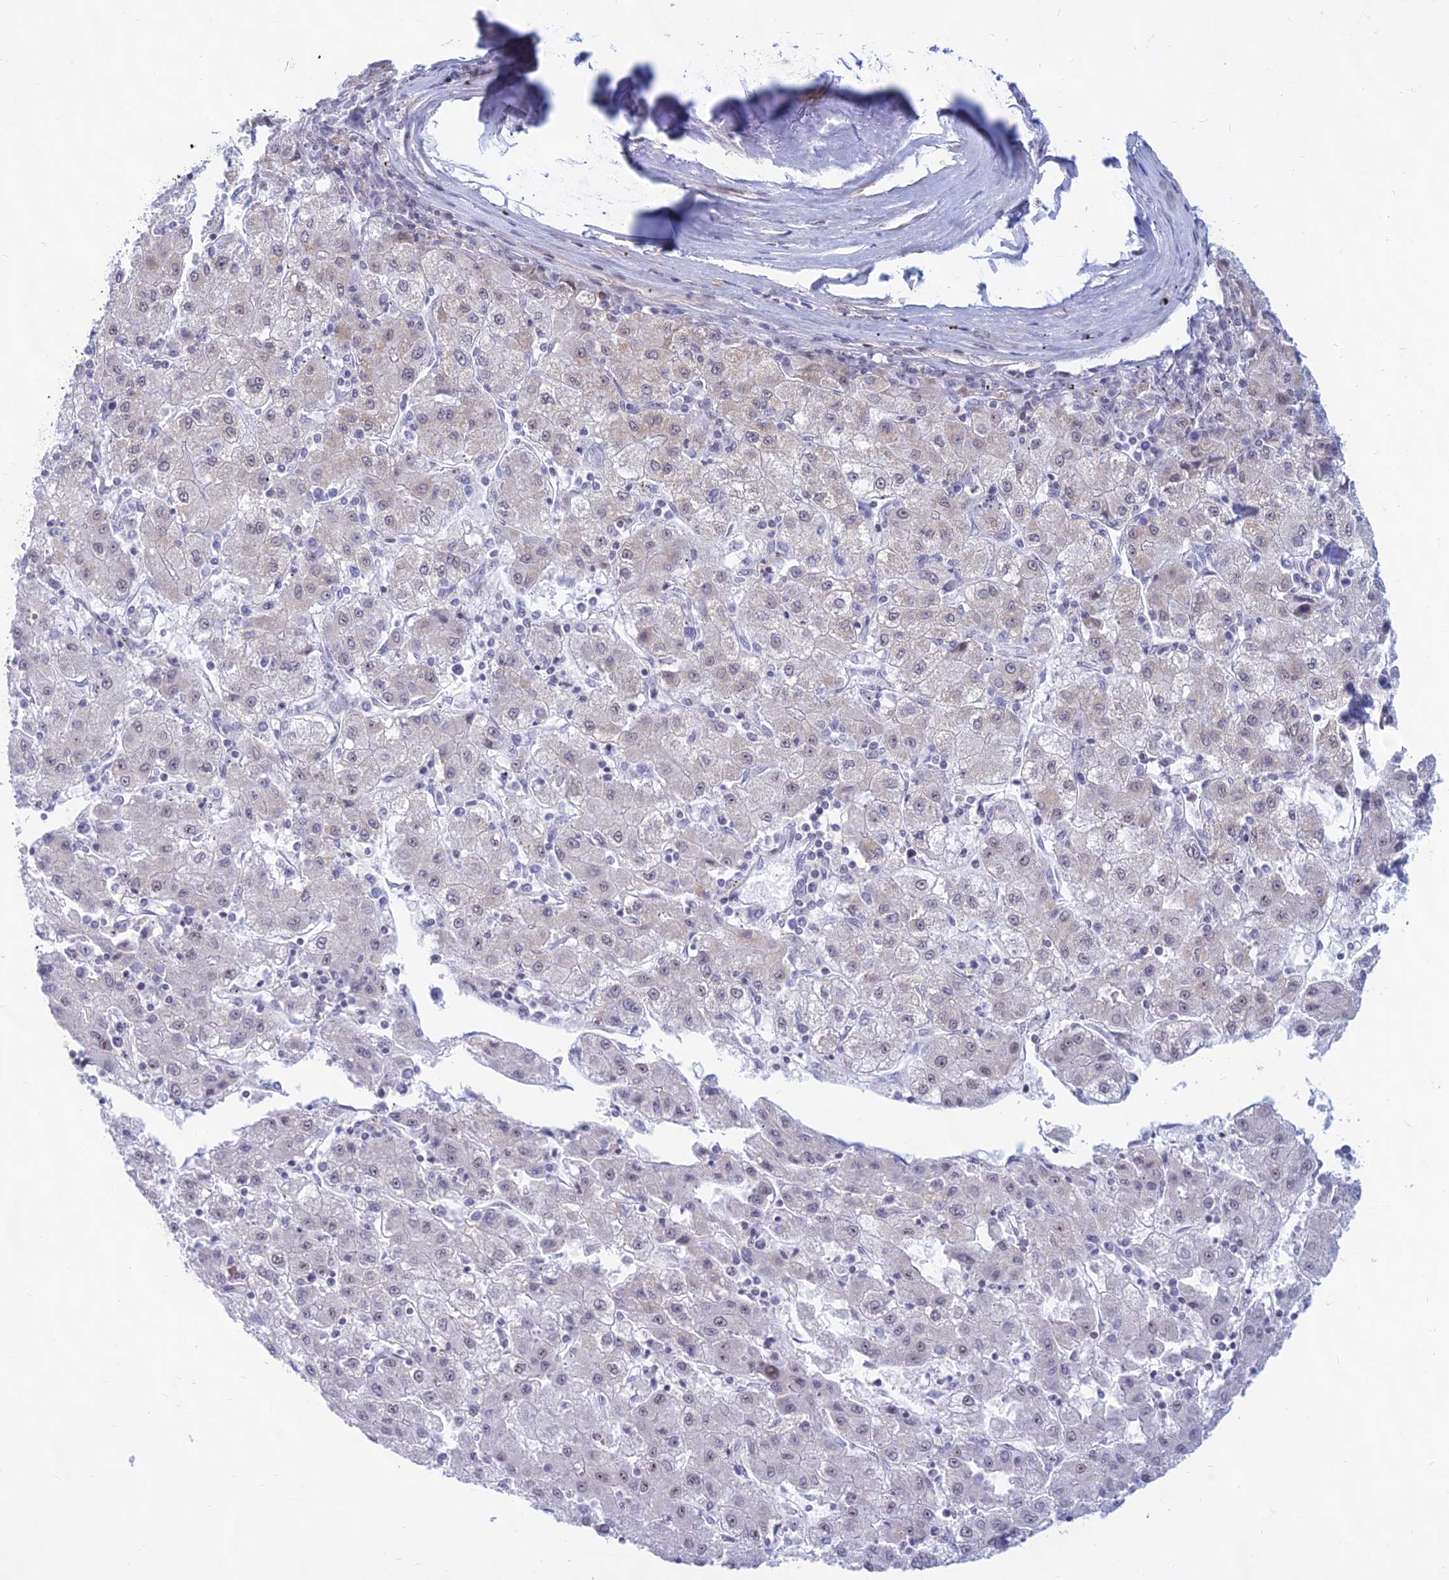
{"staining": {"intensity": "weak", "quantity": "<25%", "location": "cytoplasmic/membranous"}, "tissue": "liver cancer", "cell_type": "Tumor cells", "image_type": "cancer", "snomed": [{"axis": "morphology", "description": "Carcinoma, Hepatocellular, NOS"}, {"axis": "topography", "description": "Liver"}], "caption": "DAB (3,3'-diaminobenzidine) immunohistochemical staining of liver cancer (hepatocellular carcinoma) displays no significant staining in tumor cells.", "gene": "KRR1", "patient": {"sex": "male", "age": 72}}